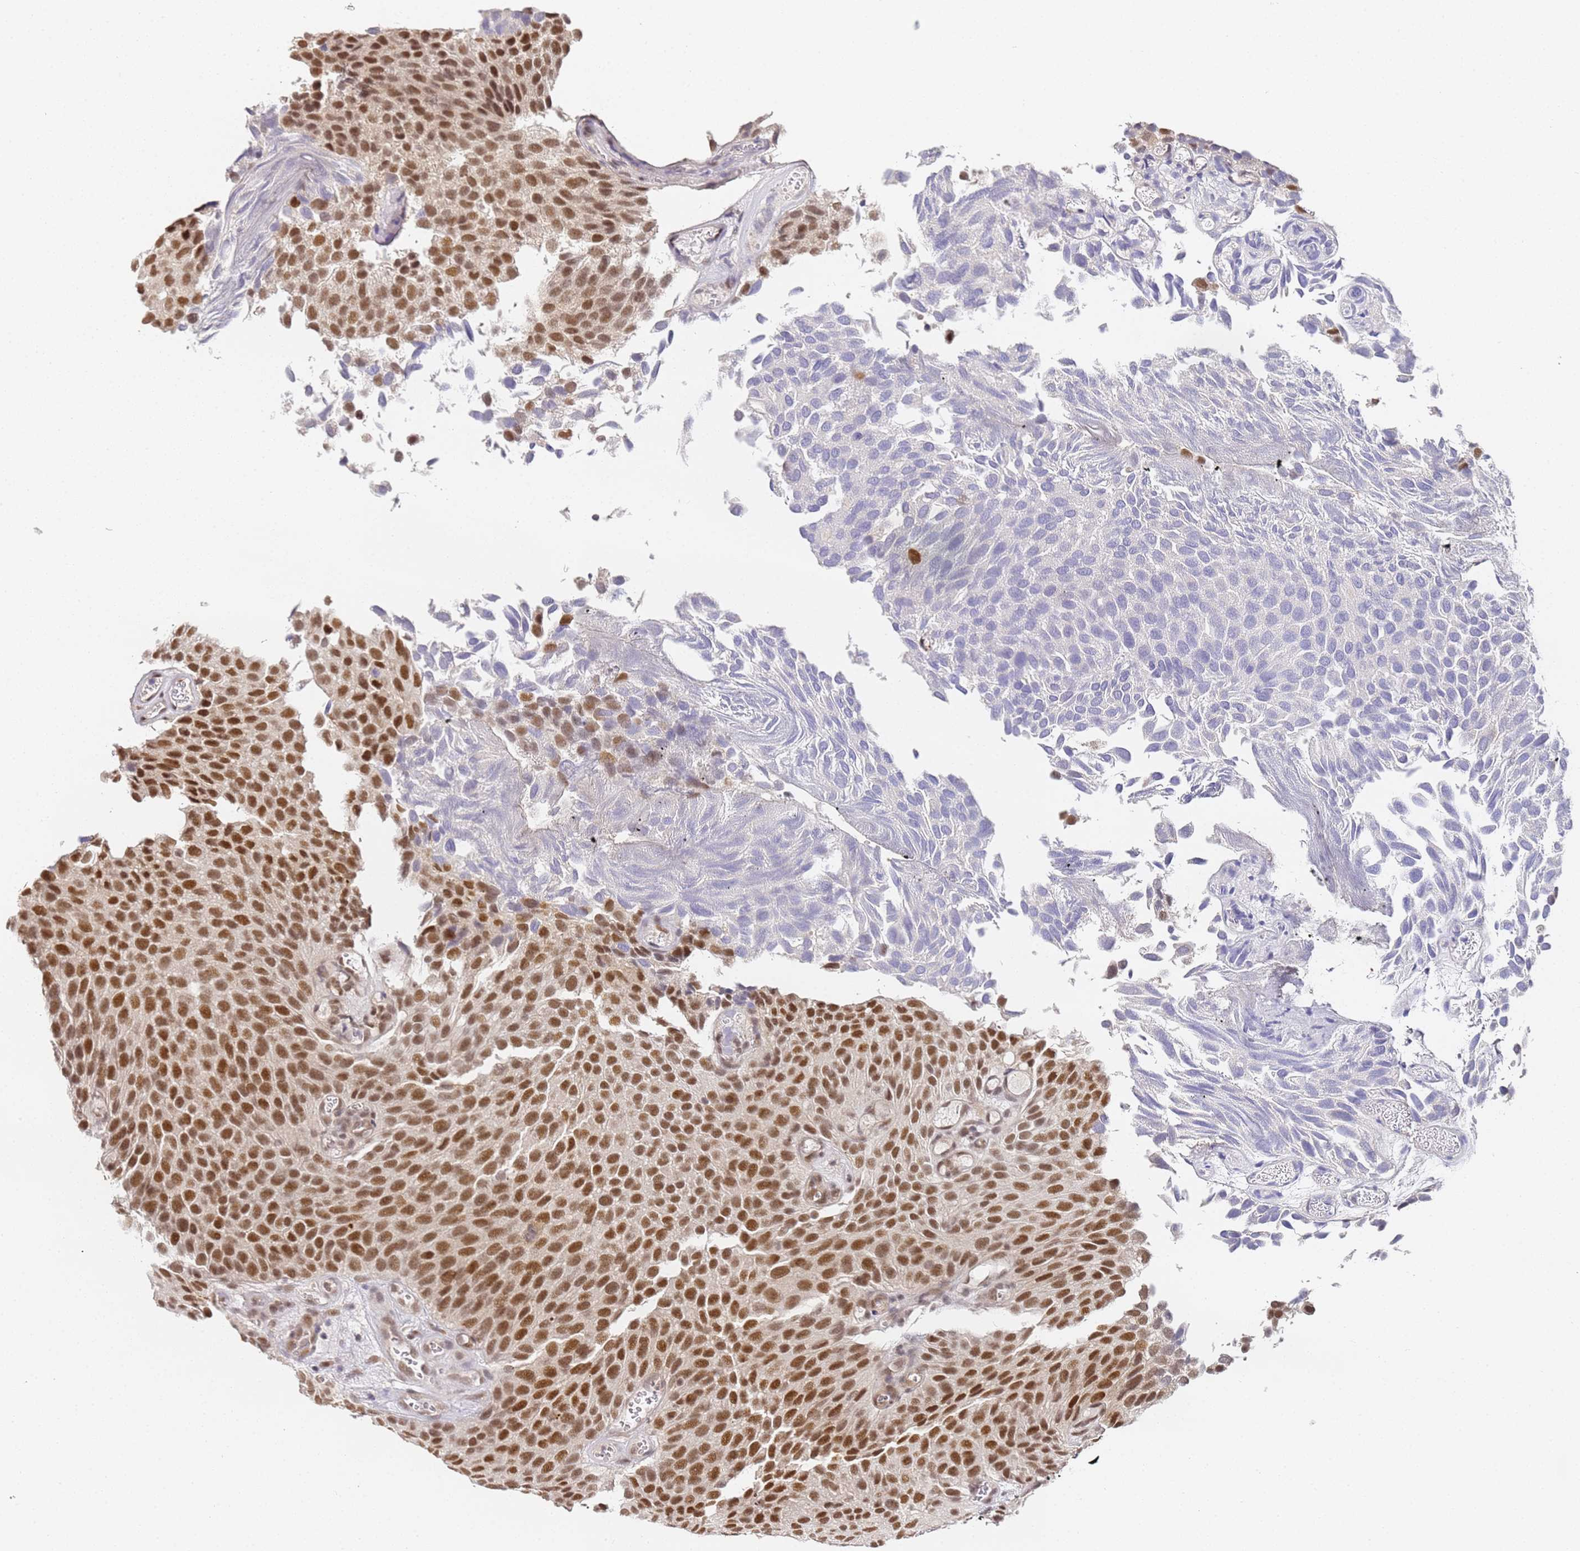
{"staining": {"intensity": "strong", "quantity": "25%-75%", "location": "nuclear"}, "tissue": "urothelial cancer", "cell_type": "Tumor cells", "image_type": "cancer", "snomed": [{"axis": "morphology", "description": "Urothelial carcinoma, Low grade"}, {"axis": "topography", "description": "Urinary bladder"}], "caption": "Human urothelial cancer stained for a protein (brown) displays strong nuclear positive positivity in about 25%-75% of tumor cells.", "gene": "LSM3", "patient": {"sex": "male", "age": 89}}